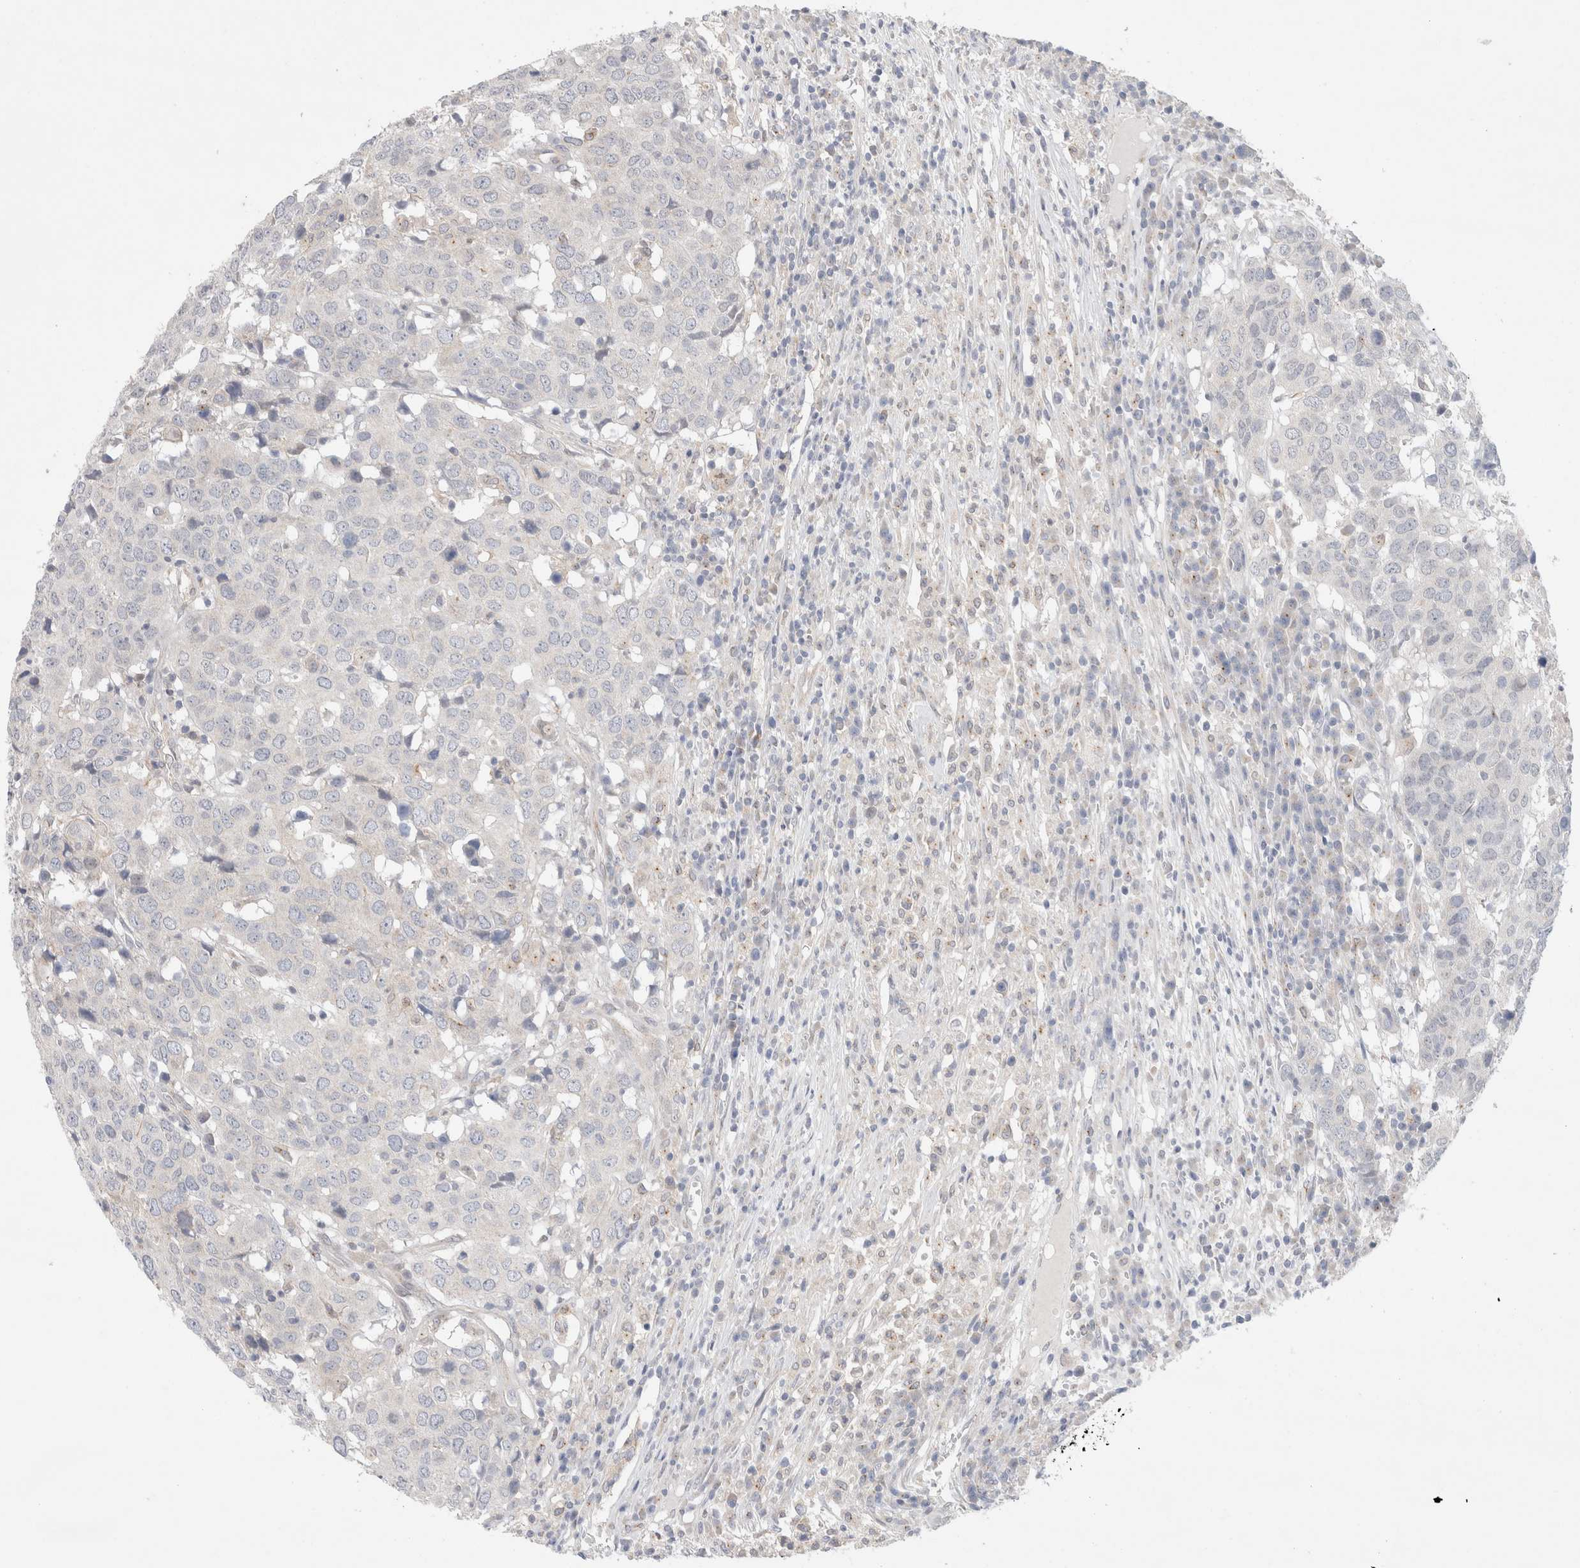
{"staining": {"intensity": "negative", "quantity": "none", "location": "none"}, "tissue": "head and neck cancer", "cell_type": "Tumor cells", "image_type": "cancer", "snomed": [{"axis": "morphology", "description": "Squamous cell carcinoma, NOS"}, {"axis": "topography", "description": "Head-Neck"}], "caption": "There is no significant expression in tumor cells of head and neck cancer.", "gene": "BICD2", "patient": {"sex": "male", "age": 66}}